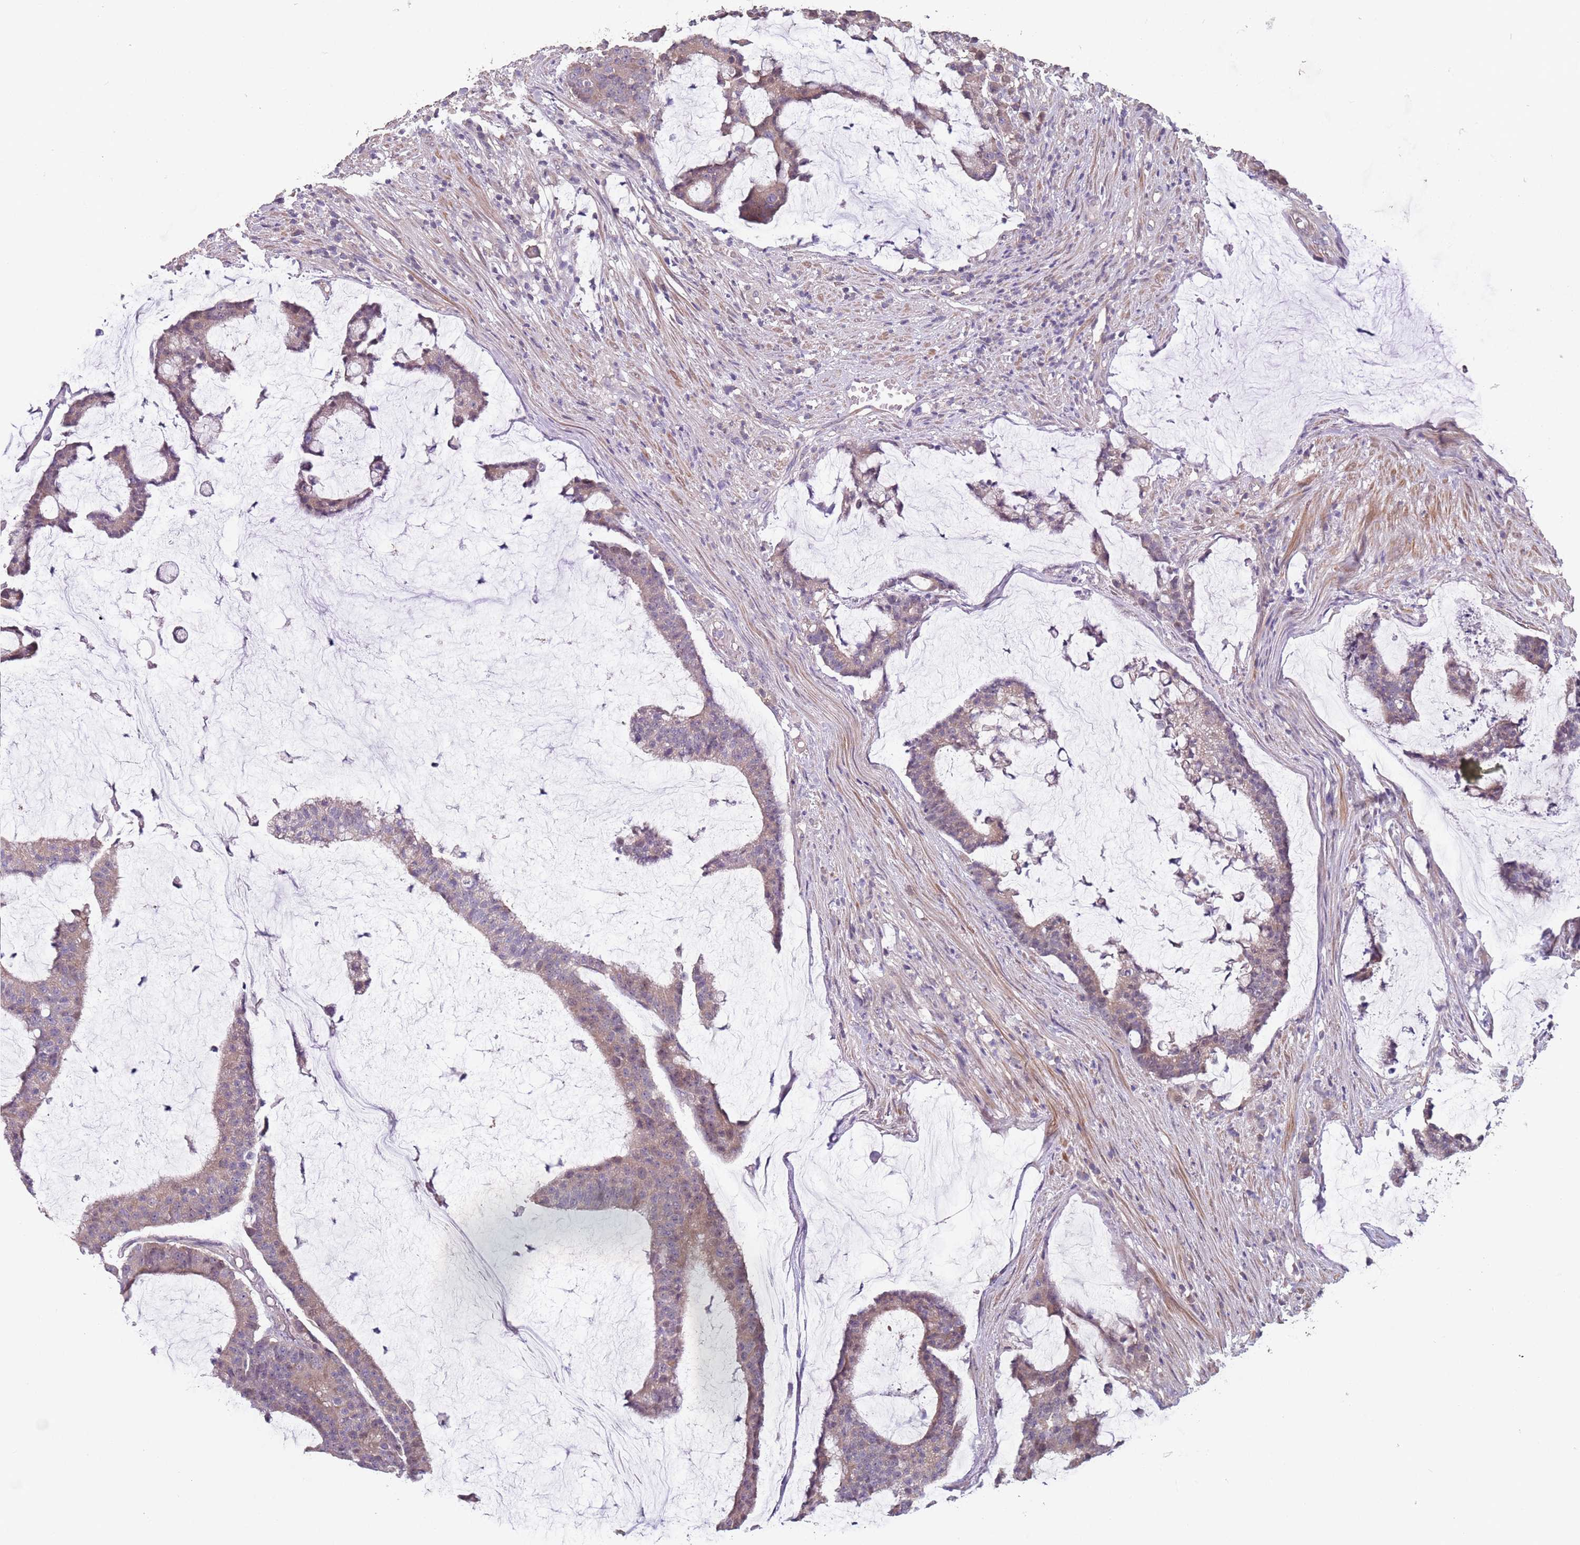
{"staining": {"intensity": "weak", "quantity": "25%-75%", "location": "cytoplasmic/membranous"}, "tissue": "colorectal cancer", "cell_type": "Tumor cells", "image_type": "cancer", "snomed": [{"axis": "morphology", "description": "Adenocarcinoma, NOS"}, {"axis": "topography", "description": "Colon"}], "caption": "This image exhibits immunohistochemistry staining of human colorectal cancer, with low weak cytoplasmic/membranous positivity in about 25%-75% of tumor cells.", "gene": "MBD3L1", "patient": {"sex": "female", "age": 84}}